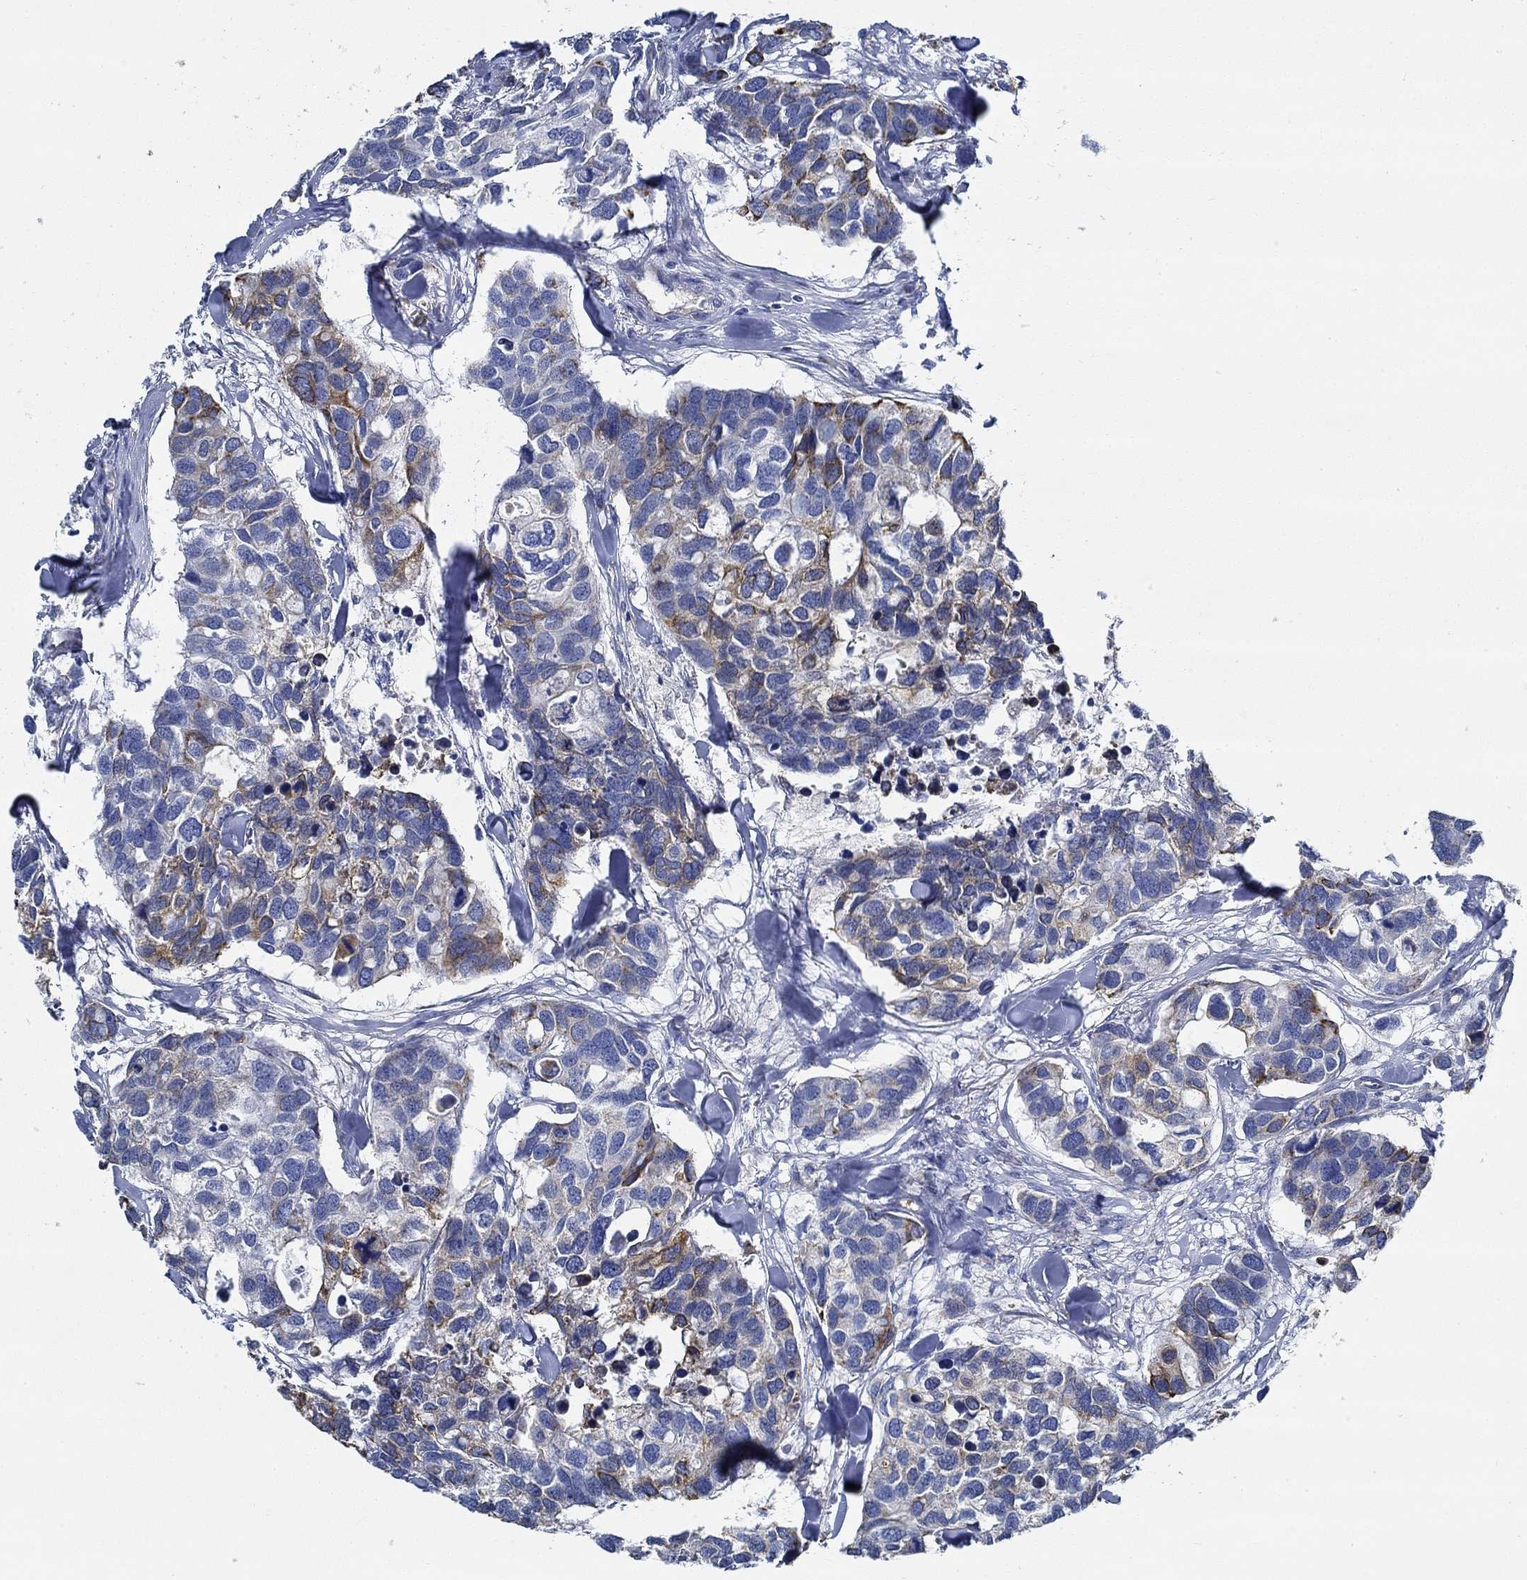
{"staining": {"intensity": "strong", "quantity": "<25%", "location": "cytoplasmic/membranous"}, "tissue": "breast cancer", "cell_type": "Tumor cells", "image_type": "cancer", "snomed": [{"axis": "morphology", "description": "Duct carcinoma"}, {"axis": "topography", "description": "Breast"}], "caption": "The micrograph demonstrates immunohistochemical staining of breast intraductal carcinoma. There is strong cytoplasmic/membranous positivity is appreciated in approximately <25% of tumor cells.", "gene": "HECW2", "patient": {"sex": "female", "age": 83}}